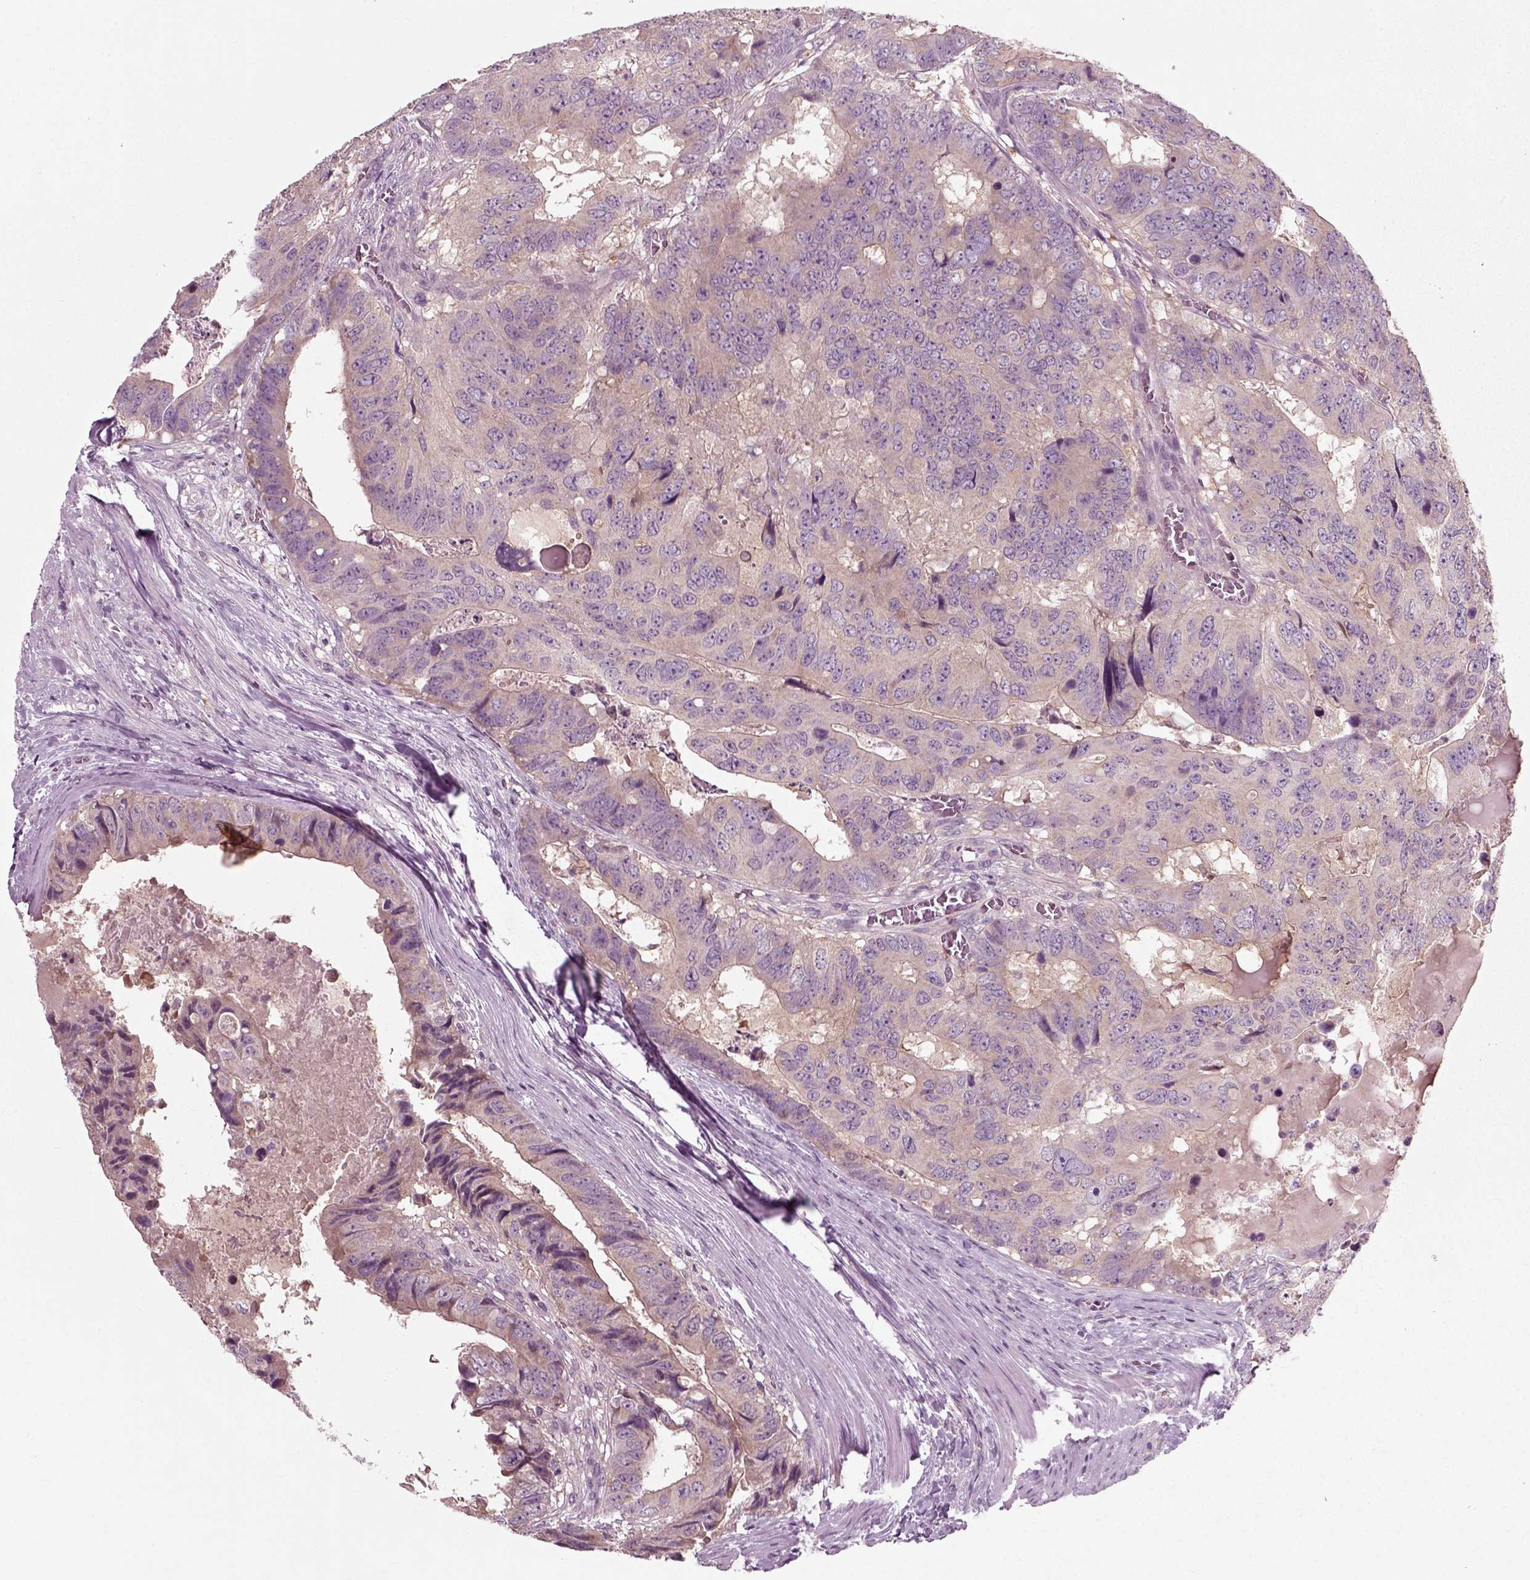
{"staining": {"intensity": "weak", "quantity": "25%-75%", "location": "cytoplasmic/membranous"}, "tissue": "colorectal cancer", "cell_type": "Tumor cells", "image_type": "cancer", "snomed": [{"axis": "morphology", "description": "Adenocarcinoma, NOS"}, {"axis": "topography", "description": "Colon"}], "caption": "Brown immunohistochemical staining in human colorectal cancer exhibits weak cytoplasmic/membranous positivity in approximately 25%-75% of tumor cells. The staining was performed using DAB (3,3'-diaminobenzidine), with brown indicating positive protein expression. Nuclei are stained blue with hematoxylin.", "gene": "RND2", "patient": {"sex": "male", "age": 79}}